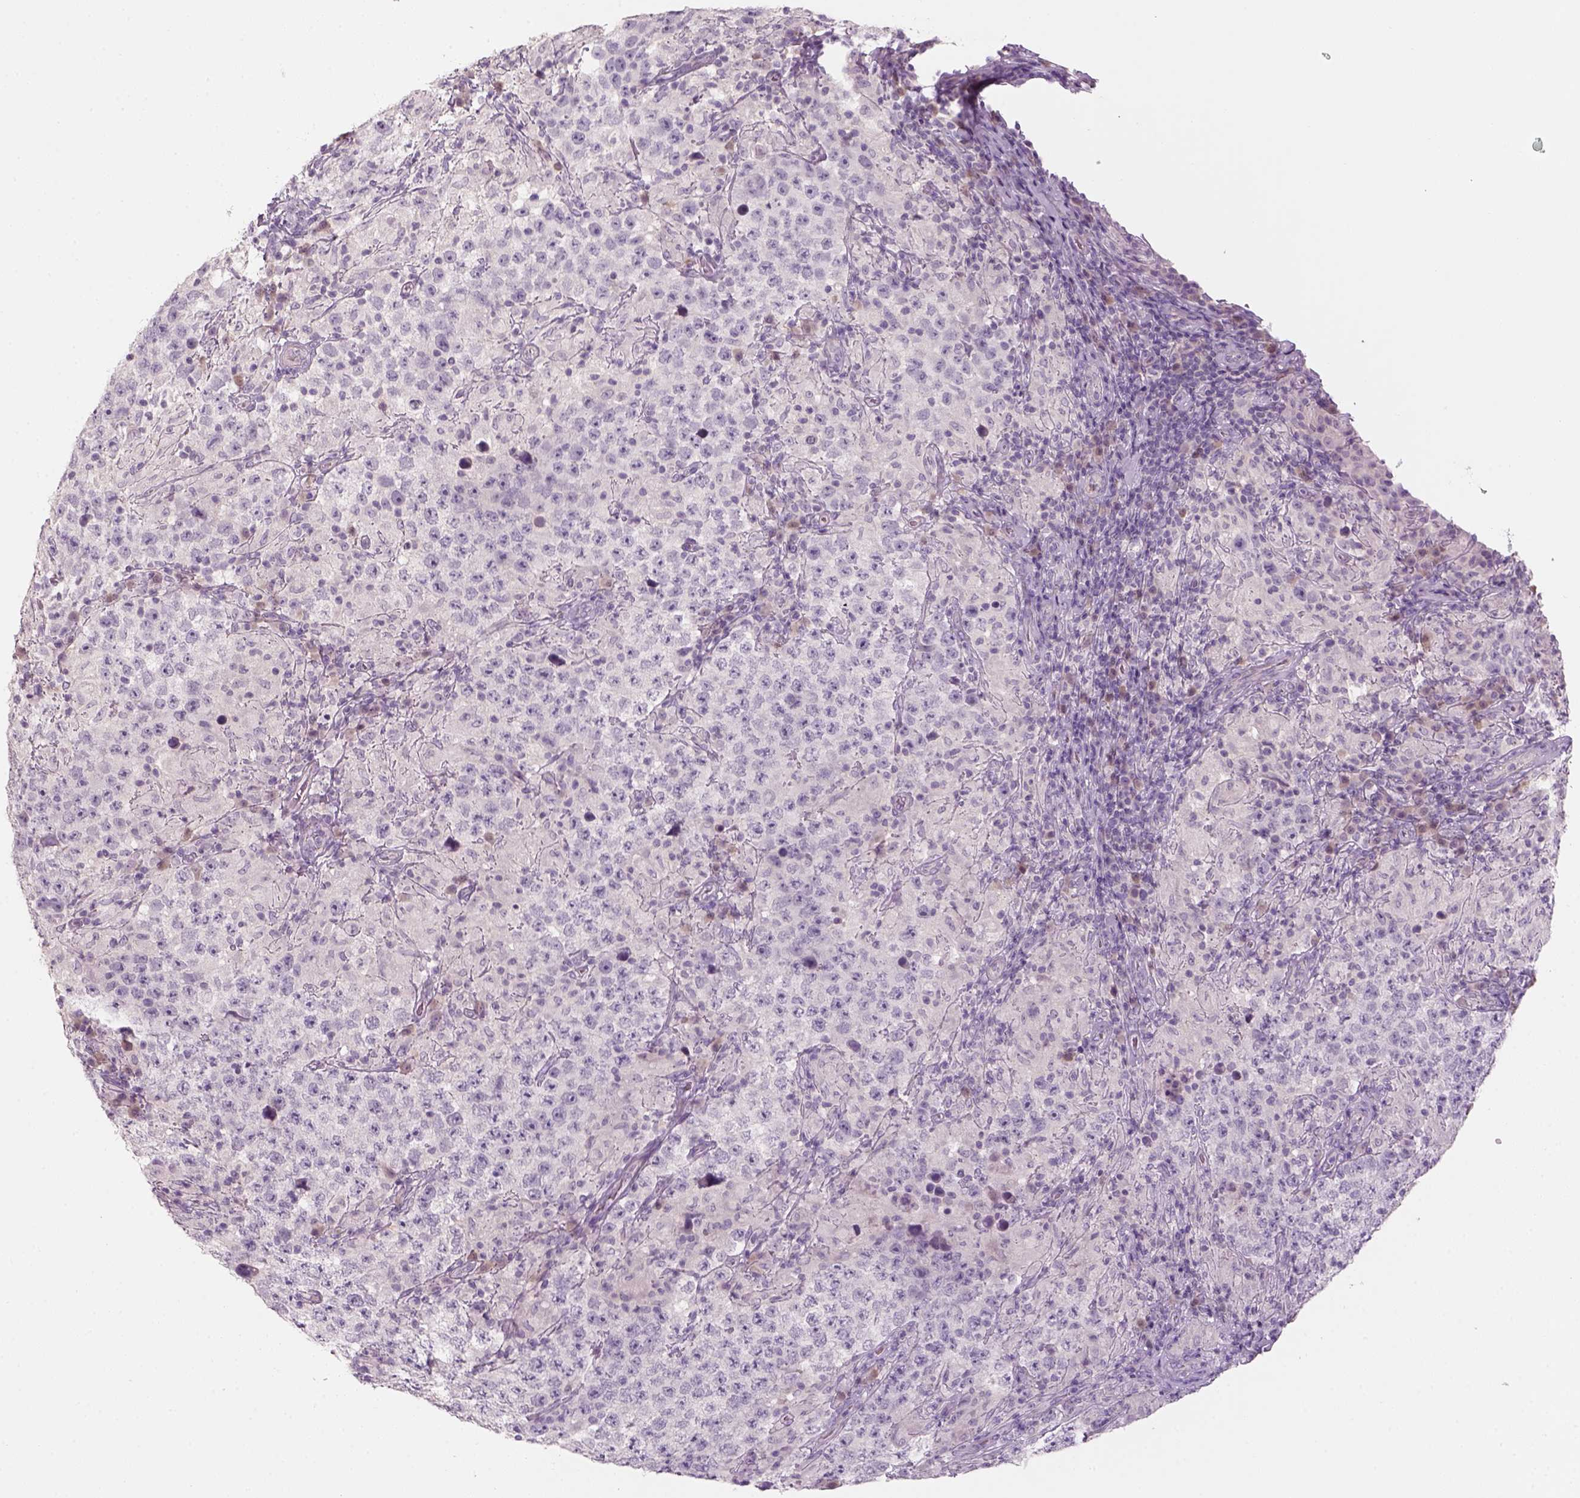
{"staining": {"intensity": "negative", "quantity": "none", "location": "none"}, "tissue": "testis cancer", "cell_type": "Tumor cells", "image_type": "cancer", "snomed": [{"axis": "morphology", "description": "Seminoma, NOS"}, {"axis": "morphology", "description": "Carcinoma, Embryonal, NOS"}, {"axis": "topography", "description": "Testis"}], "caption": "Immunohistochemistry image of human testis seminoma stained for a protein (brown), which reveals no expression in tumor cells.", "gene": "KRT25", "patient": {"sex": "male", "age": 41}}